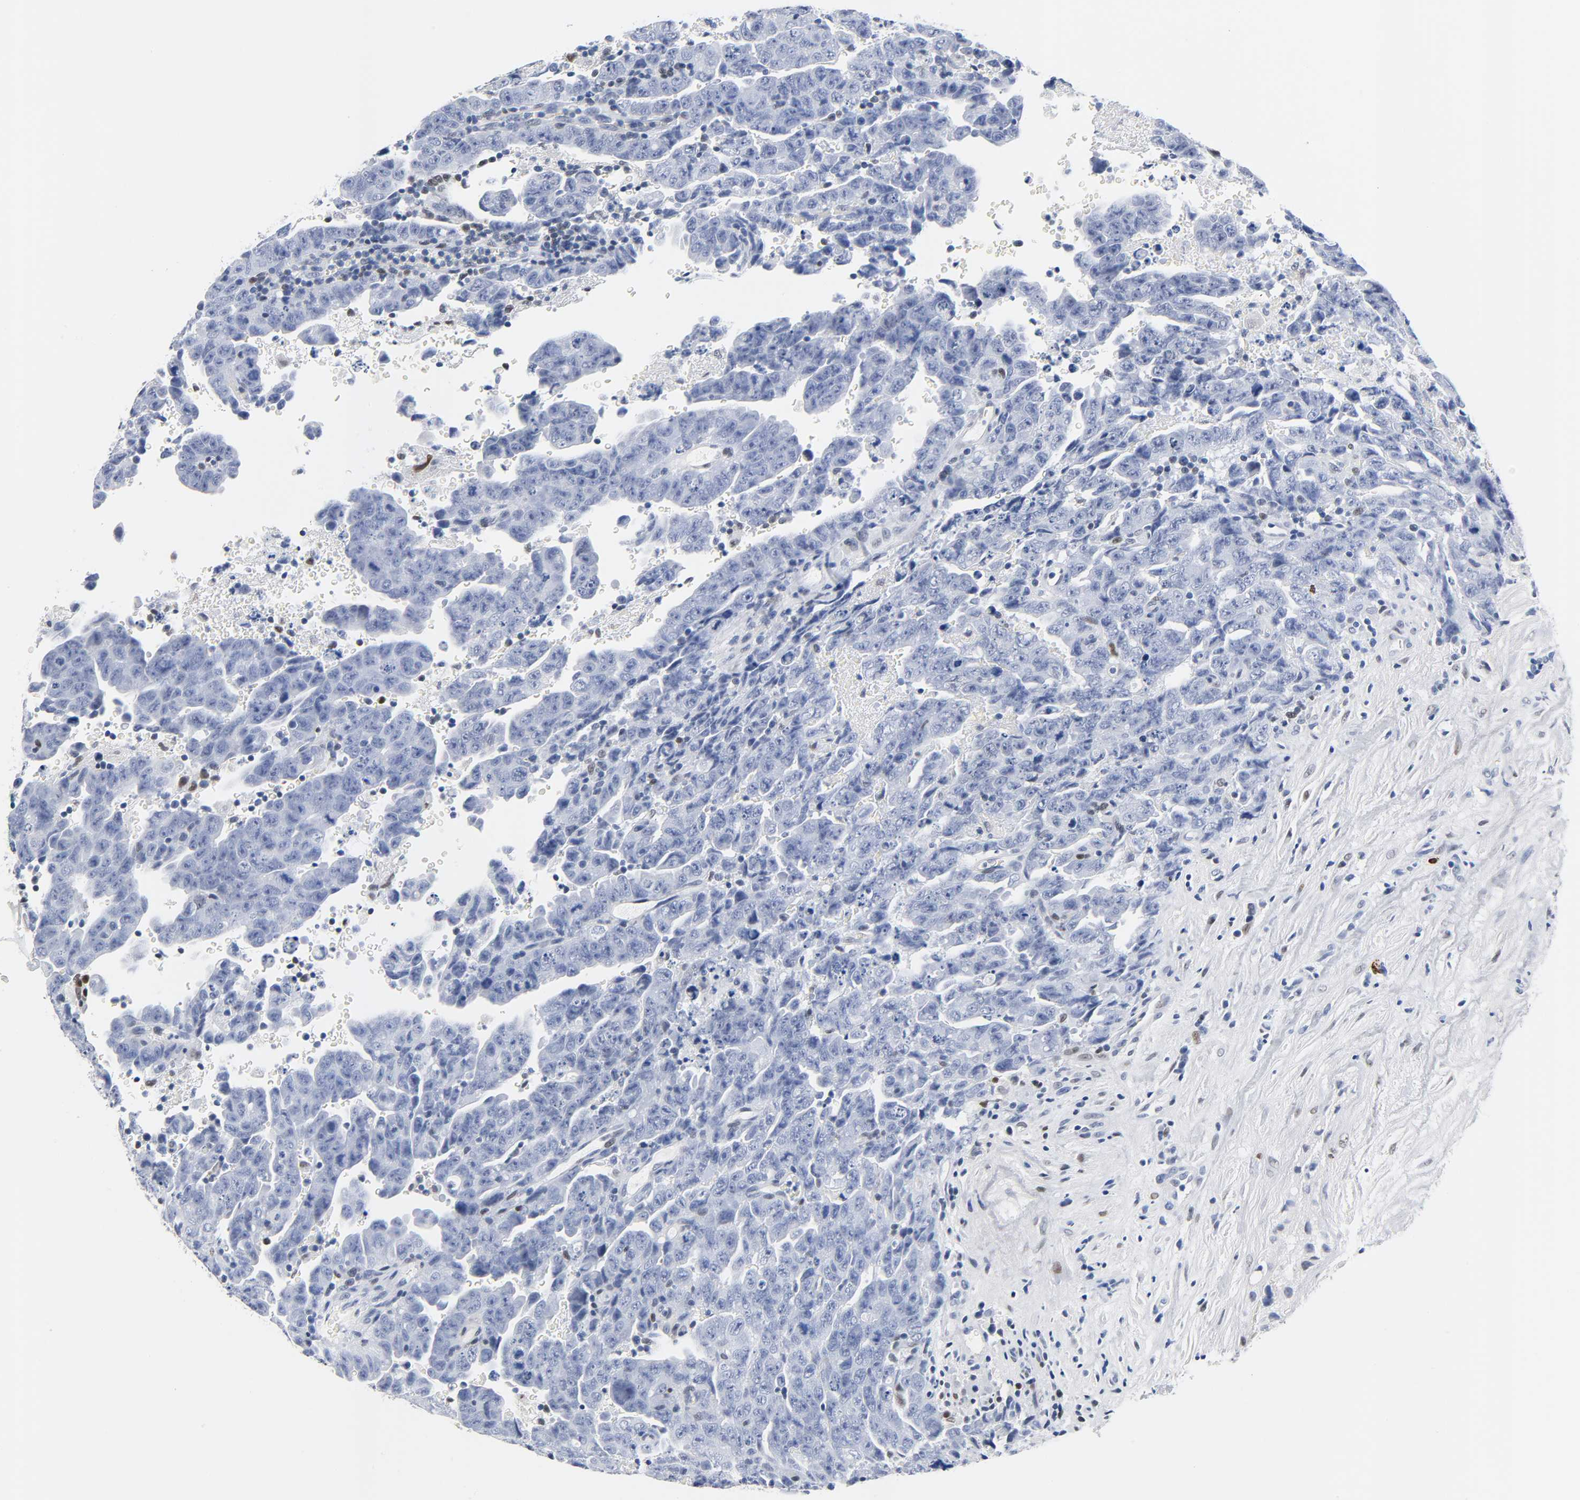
{"staining": {"intensity": "negative", "quantity": "none", "location": "none"}, "tissue": "testis cancer", "cell_type": "Tumor cells", "image_type": "cancer", "snomed": [{"axis": "morphology", "description": "Carcinoma, Embryonal, NOS"}, {"axis": "topography", "description": "Testis"}], "caption": "DAB (3,3'-diaminobenzidine) immunohistochemical staining of testis cancer shows no significant positivity in tumor cells.", "gene": "NAB2", "patient": {"sex": "male", "age": 28}}